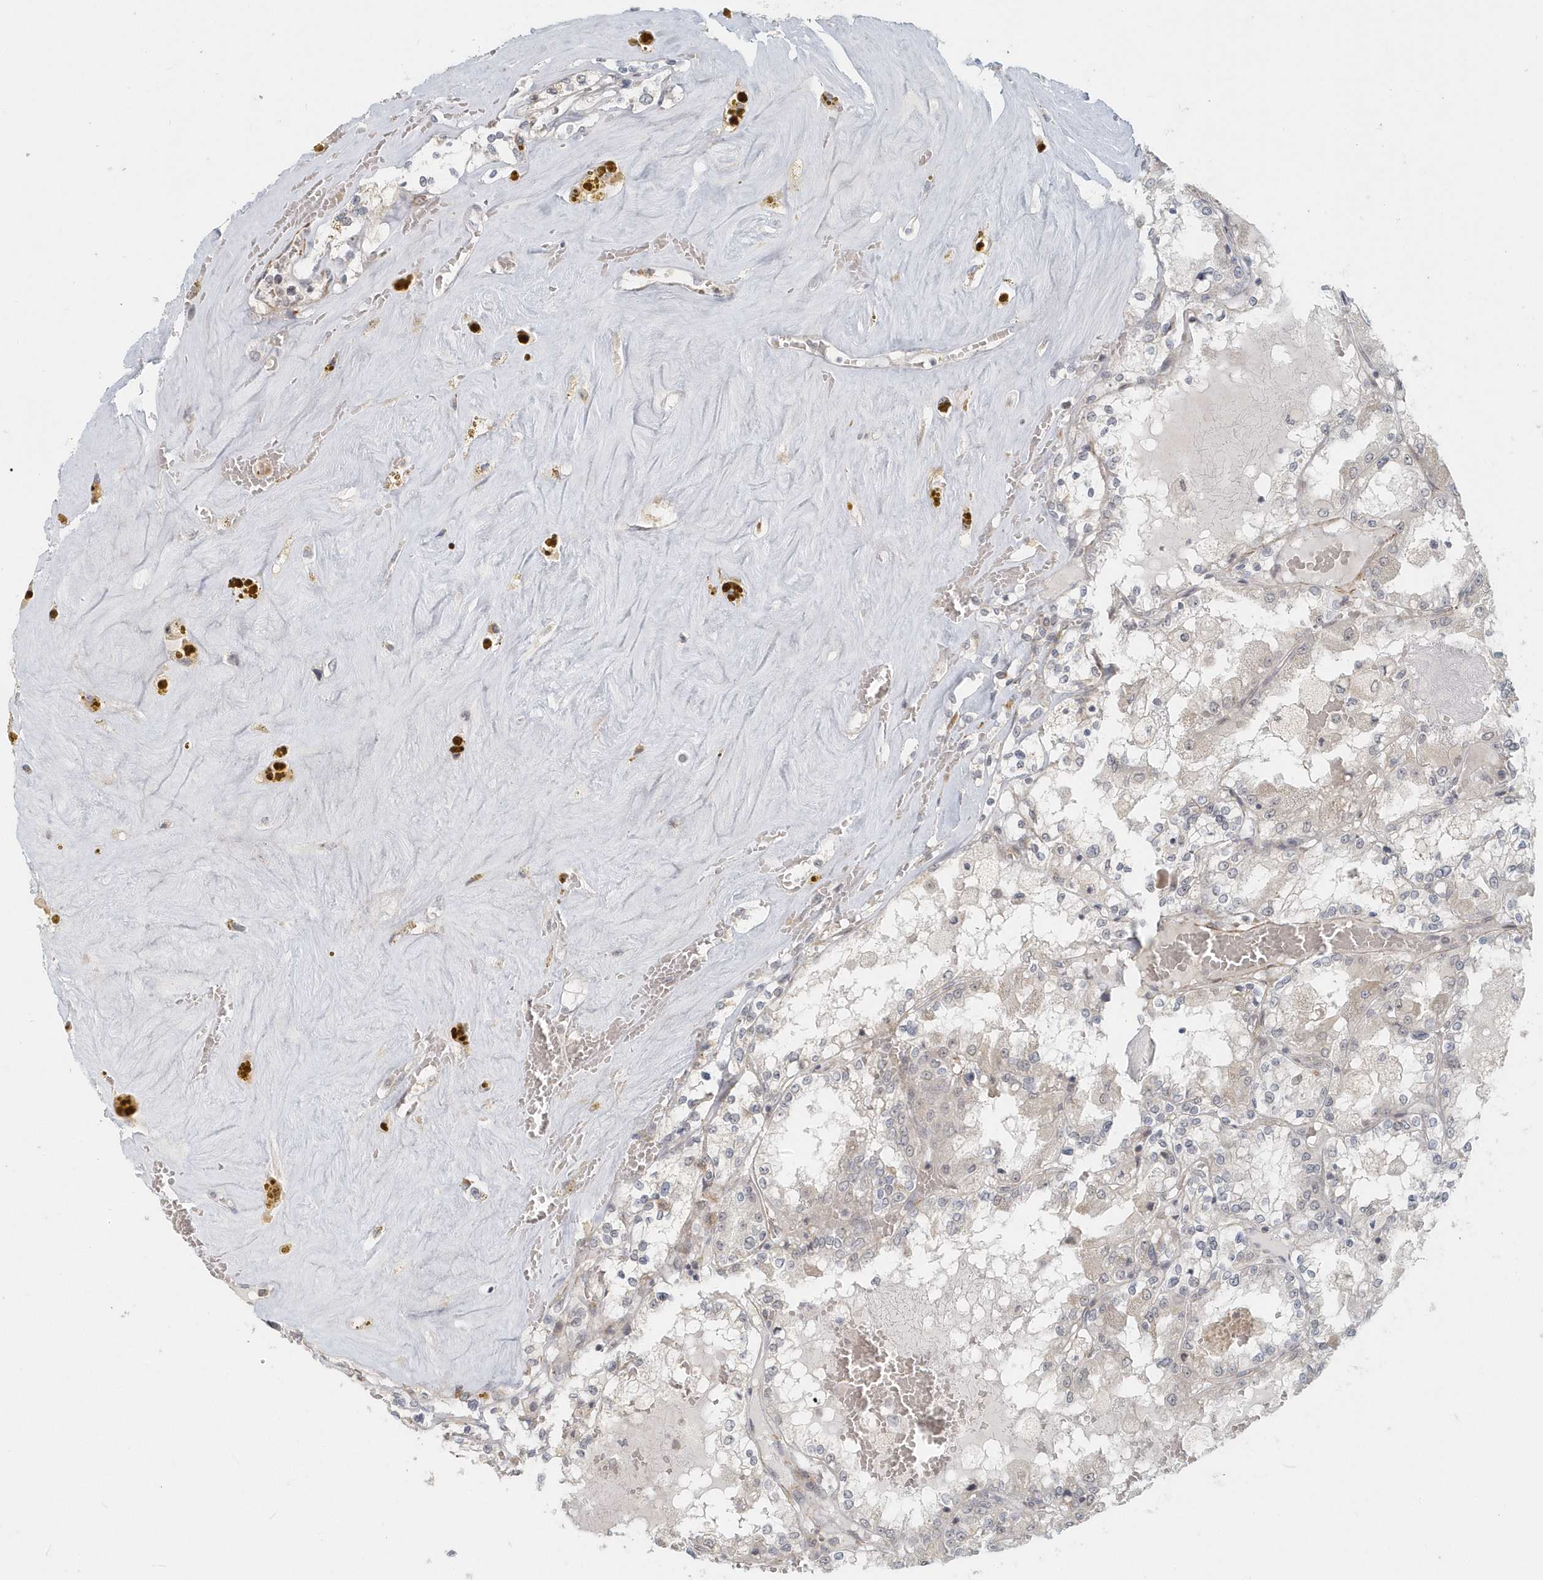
{"staining": {"intensity": "negative", "quantity": "none", "location": "none"}, "tissue": "renal cancer", "cell_type": "Tumor cells", "image_type": "cancer", "snomed": [{"axis": "morphology", "description": "Adenocarcinoma, NOS"}, {"axis": "topography", "description": "Kidney"}], "caption": "Human renal cancer (adenocarcinoma) stained for a protein using immunohistochemistry reveals no expression in tumor cells.", "gene": "NAPB", "patient": {"sex": "female", "age": 56}}